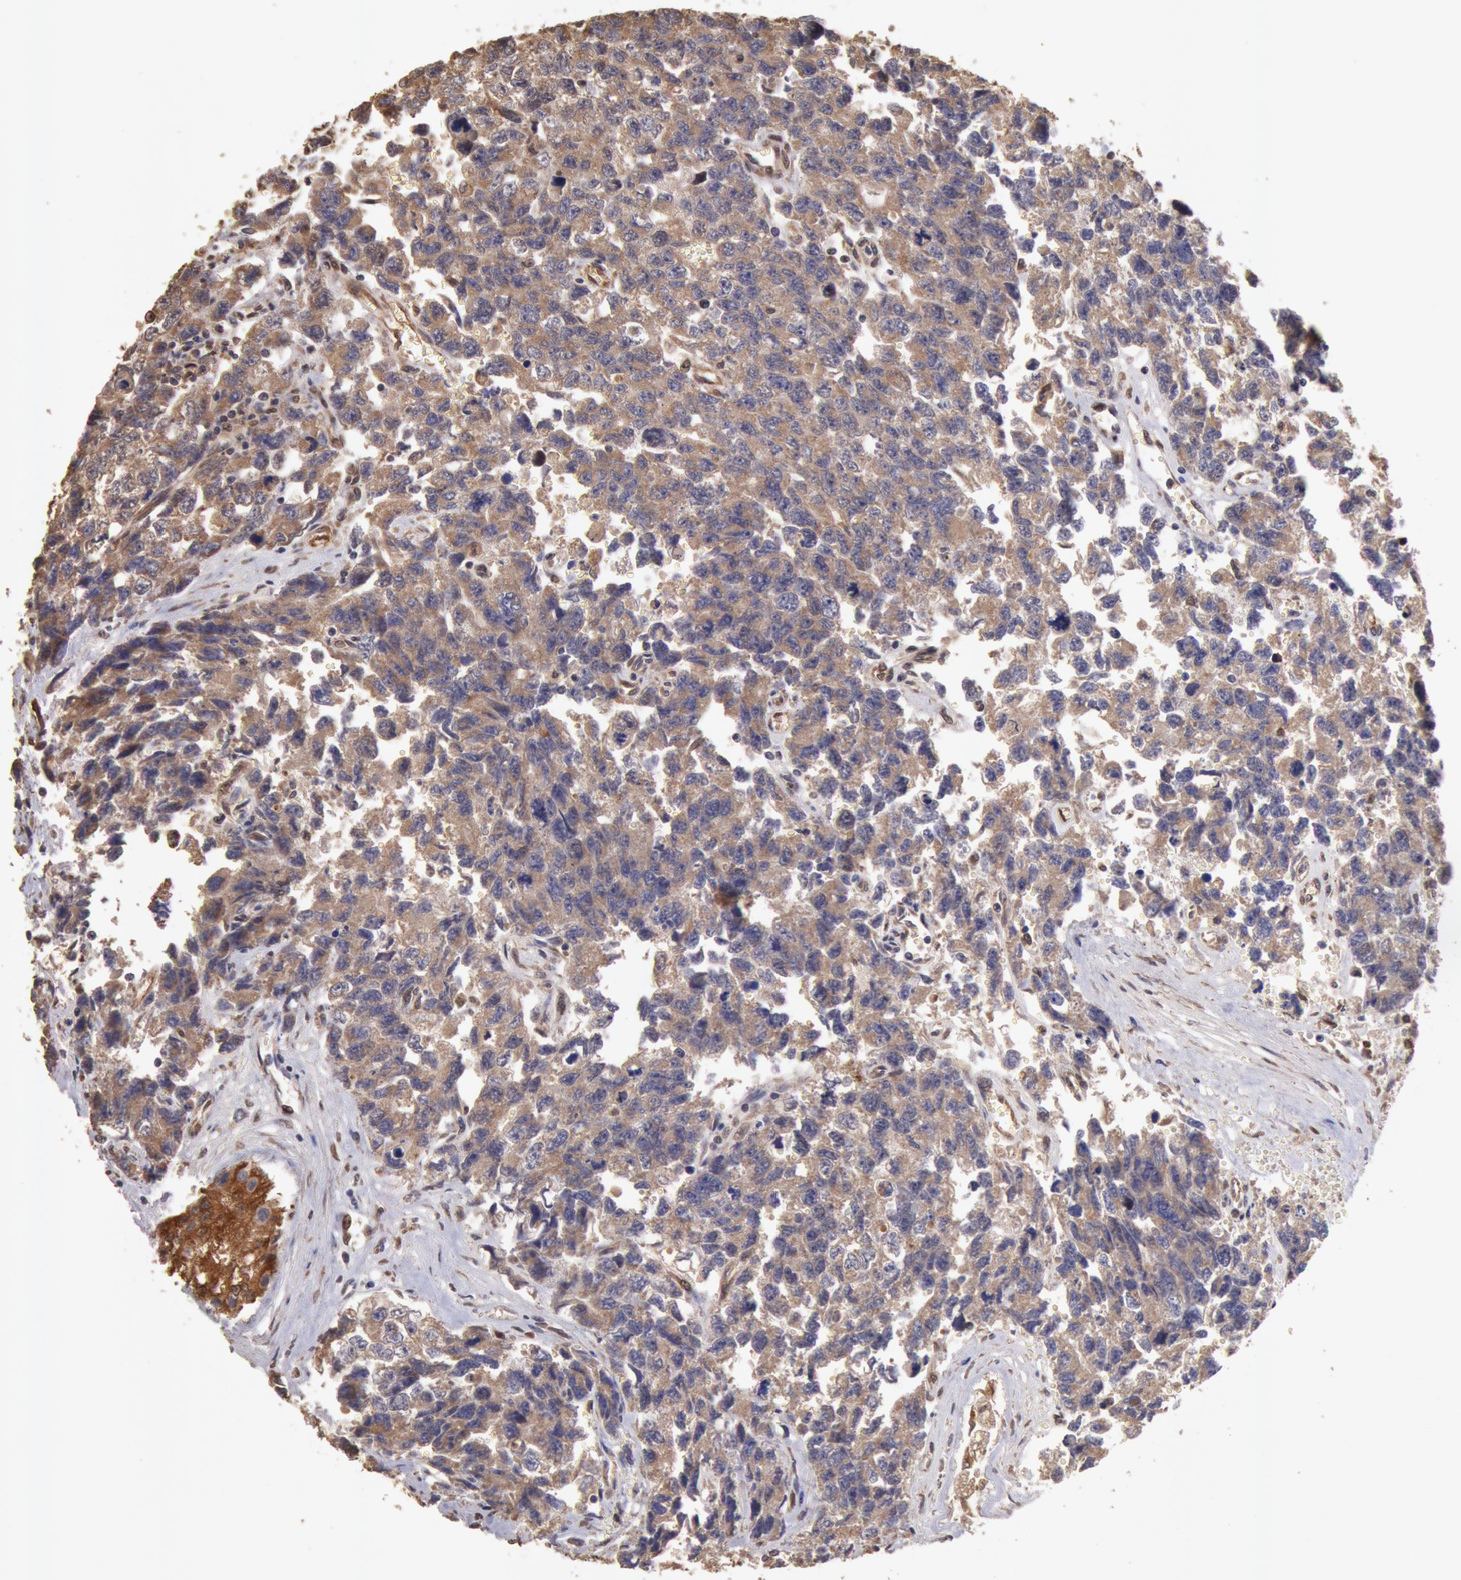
{"staining": {"intensity": "moderate", "quantity": ">75%", "location": "cytoplasmic/membranous"}, "tissue": "testis cancer", "cell_type": "Tumor cells", "image_type": "cancer", "snomed": [{"axis": "morphology", "description": "Carcinoma, Embryonal, NOS"}, {"axis": "topography", "description": "Testis"}], "caption": "Immunohistochemistry image of testis embryonal carcinoma stained for a protein (brown), which shows medium levels of moderate cytoplasmic/membranous staining in about >75% of tumor cells.", "gene": "COMT", "patient": {"sex": "male", "age": 31}}